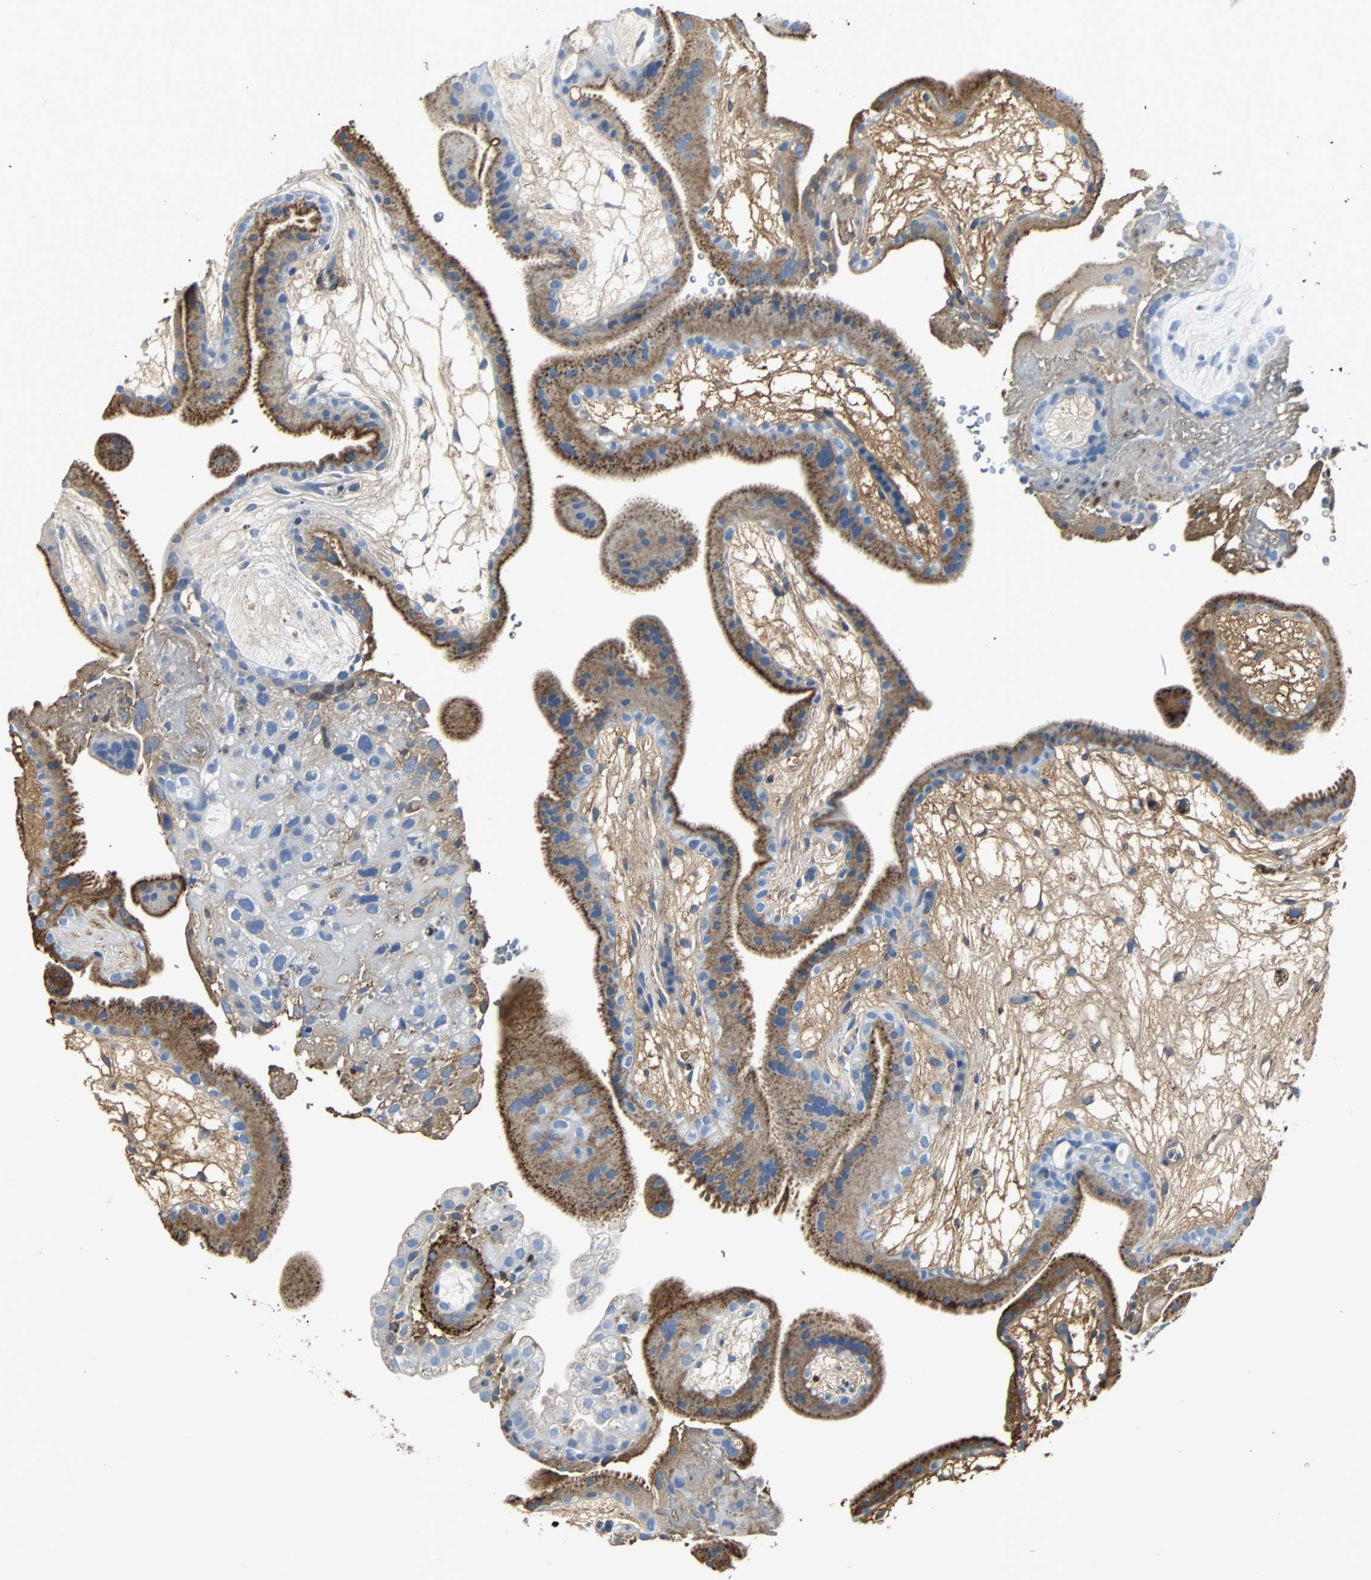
{"staining": {"intensity": "moderate", "quantity": ">75%", "location": "cytoplasmic/membranous"}, "tissue": "placenta", "cell_type": "Trophoblastic cells", "image_type": "normal", "snomed": [{"axis": "morphology", "description": "Normal tissue, NOS"}, {"axis": "topography", "description": "Placenta"}], "caption": "Protein expression analysis of unremarkable human placenta reveals moderate cytoplasmic/membranous positivity in about >75% of trophoblastic cells. (DAB (3,3'-diaminobenzidine) = brown stain, brightfield microscopy at high magnification).", "gene": "IGHA1", "patient": {"sex": "female", "age": 19}}